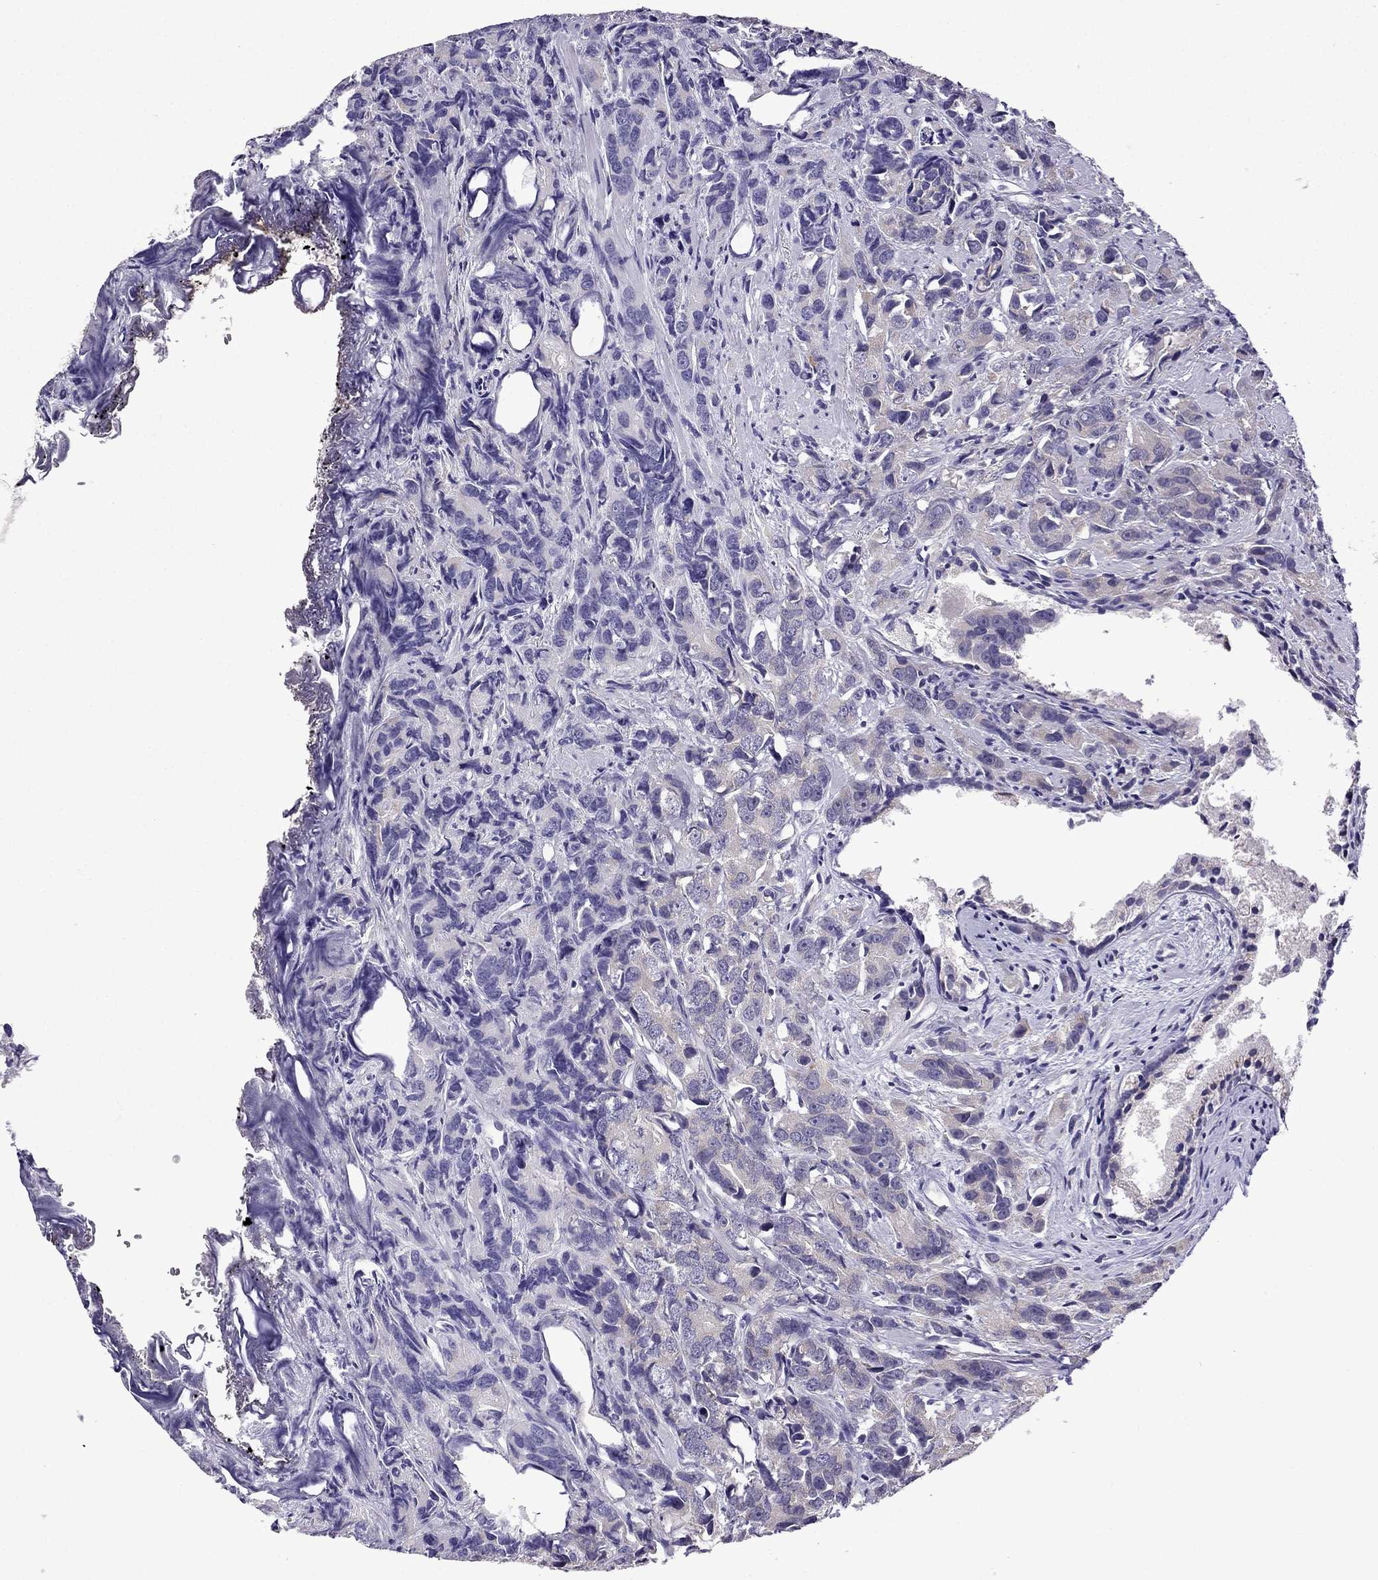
{"staining": {"intensity": "weak", "quantity": "<25%", "location": "cytoplasmic/membranous"}, "tissue": "prostate cancer", "cell_type": "Tumor cells", "image_type": "cancer", "snomed": [{"axis": "morphology", "description": "Adenocarcinoma, High grade"}, {"axis": "topography", "description": "Prostate"}], "caption": "DAB immunohistochemical staining of prostate cancer exhibits no significant expression in tumor cells.", "gene": "TTN", "patient": {"sex": "male", "age": 90}}